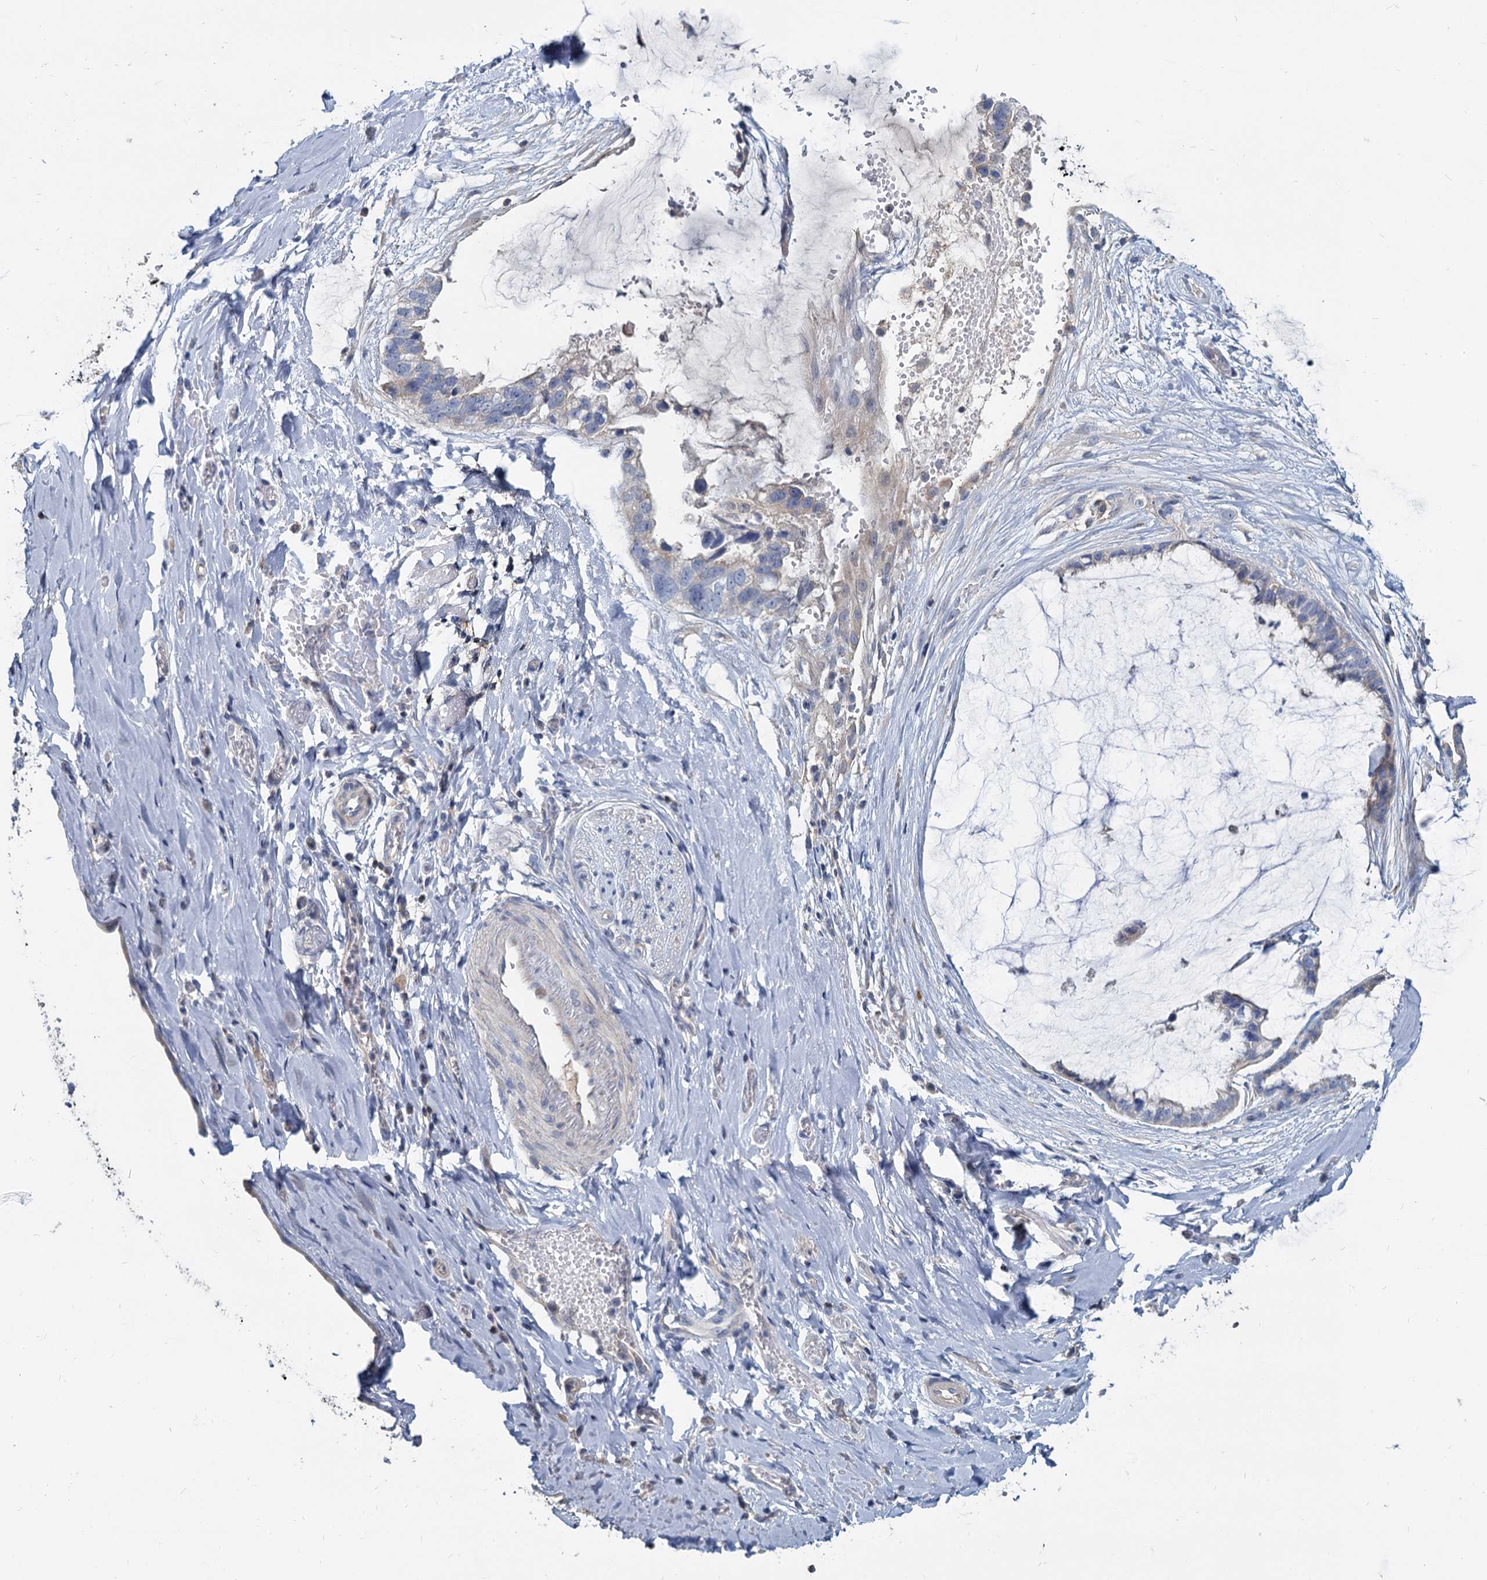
{"staining": {"intensity": "negative", "quantity": "none", "location": "none"}, "tissue": "ovarian cancer", "cell_type": "Tumor cells", "image_type": "cancer", "snomed": [{"axis": "morphology", "description": "Cystadenocarcinoma, mucinous, NOS"}, {"axis": "topography", "description": "Ovary"}], "caption": "This is an immunohistochemistry image of human mucinous cystadenocarcinoma (ovarian). There is no positivity in tumor cells.", "gene": "ACSM3", "patient": {"sex": "female", "age": 39}}